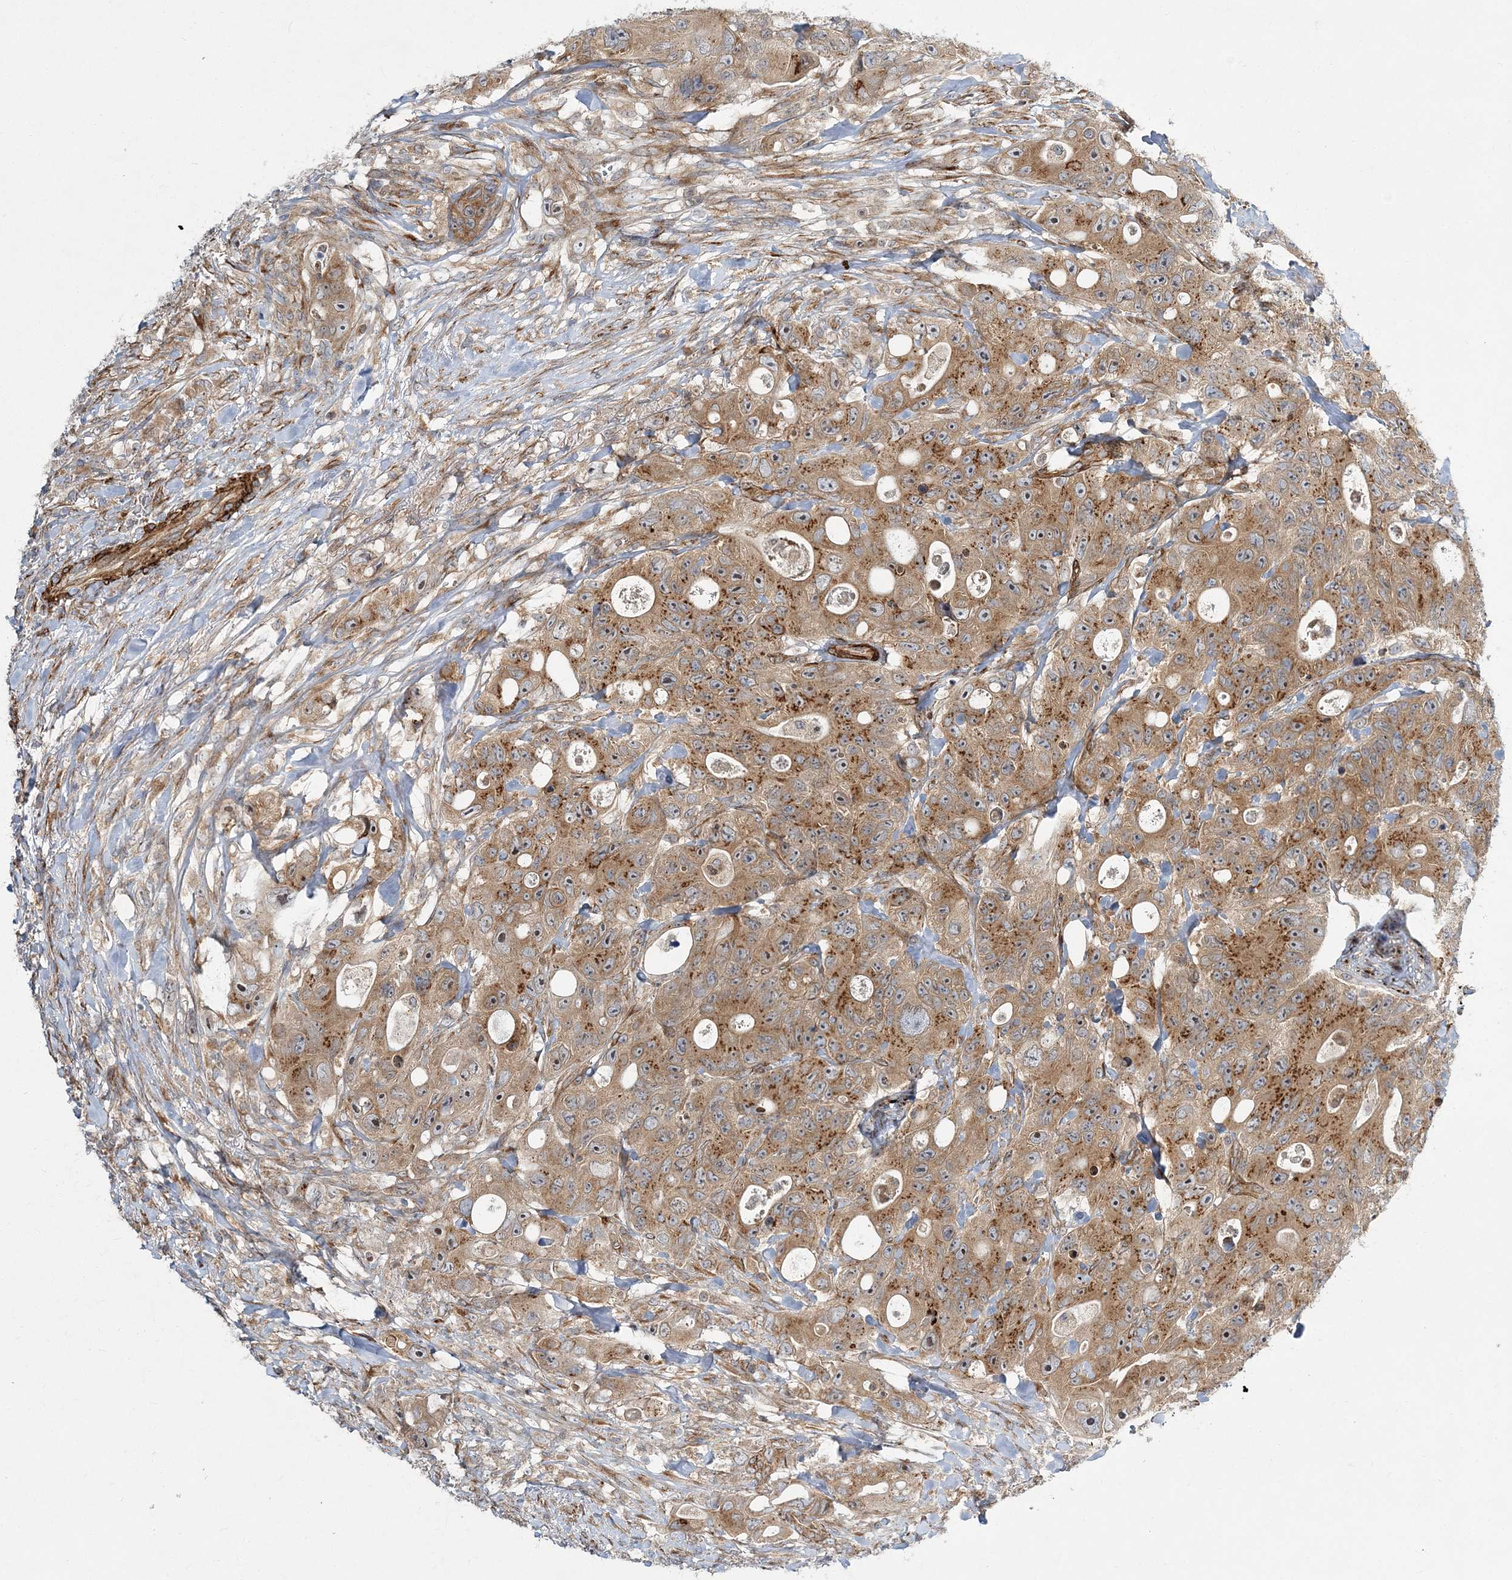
{"staining": {"intensity": "moderate", "quantity": ">75%", "location": "cytoplasmic/membranous"}, "tissue": "colorectal cancer", "cell_type": "Tumor cells", "image_type": "cancer", "snomed": [{"axis": "morphology", "description": "Adenocarcinoma, NOS"}, {"axis": "topography", "description": "Colon"}], "caption": "Colorectal cancer (adenocarcinoma) stained with immunohistochemistry demonstrates moderate cytoplasmic/membranous positivity in approximately >75% of tumor cells.", "gene": "NBAS", "patient": {"sex": "female", "age": 46}}